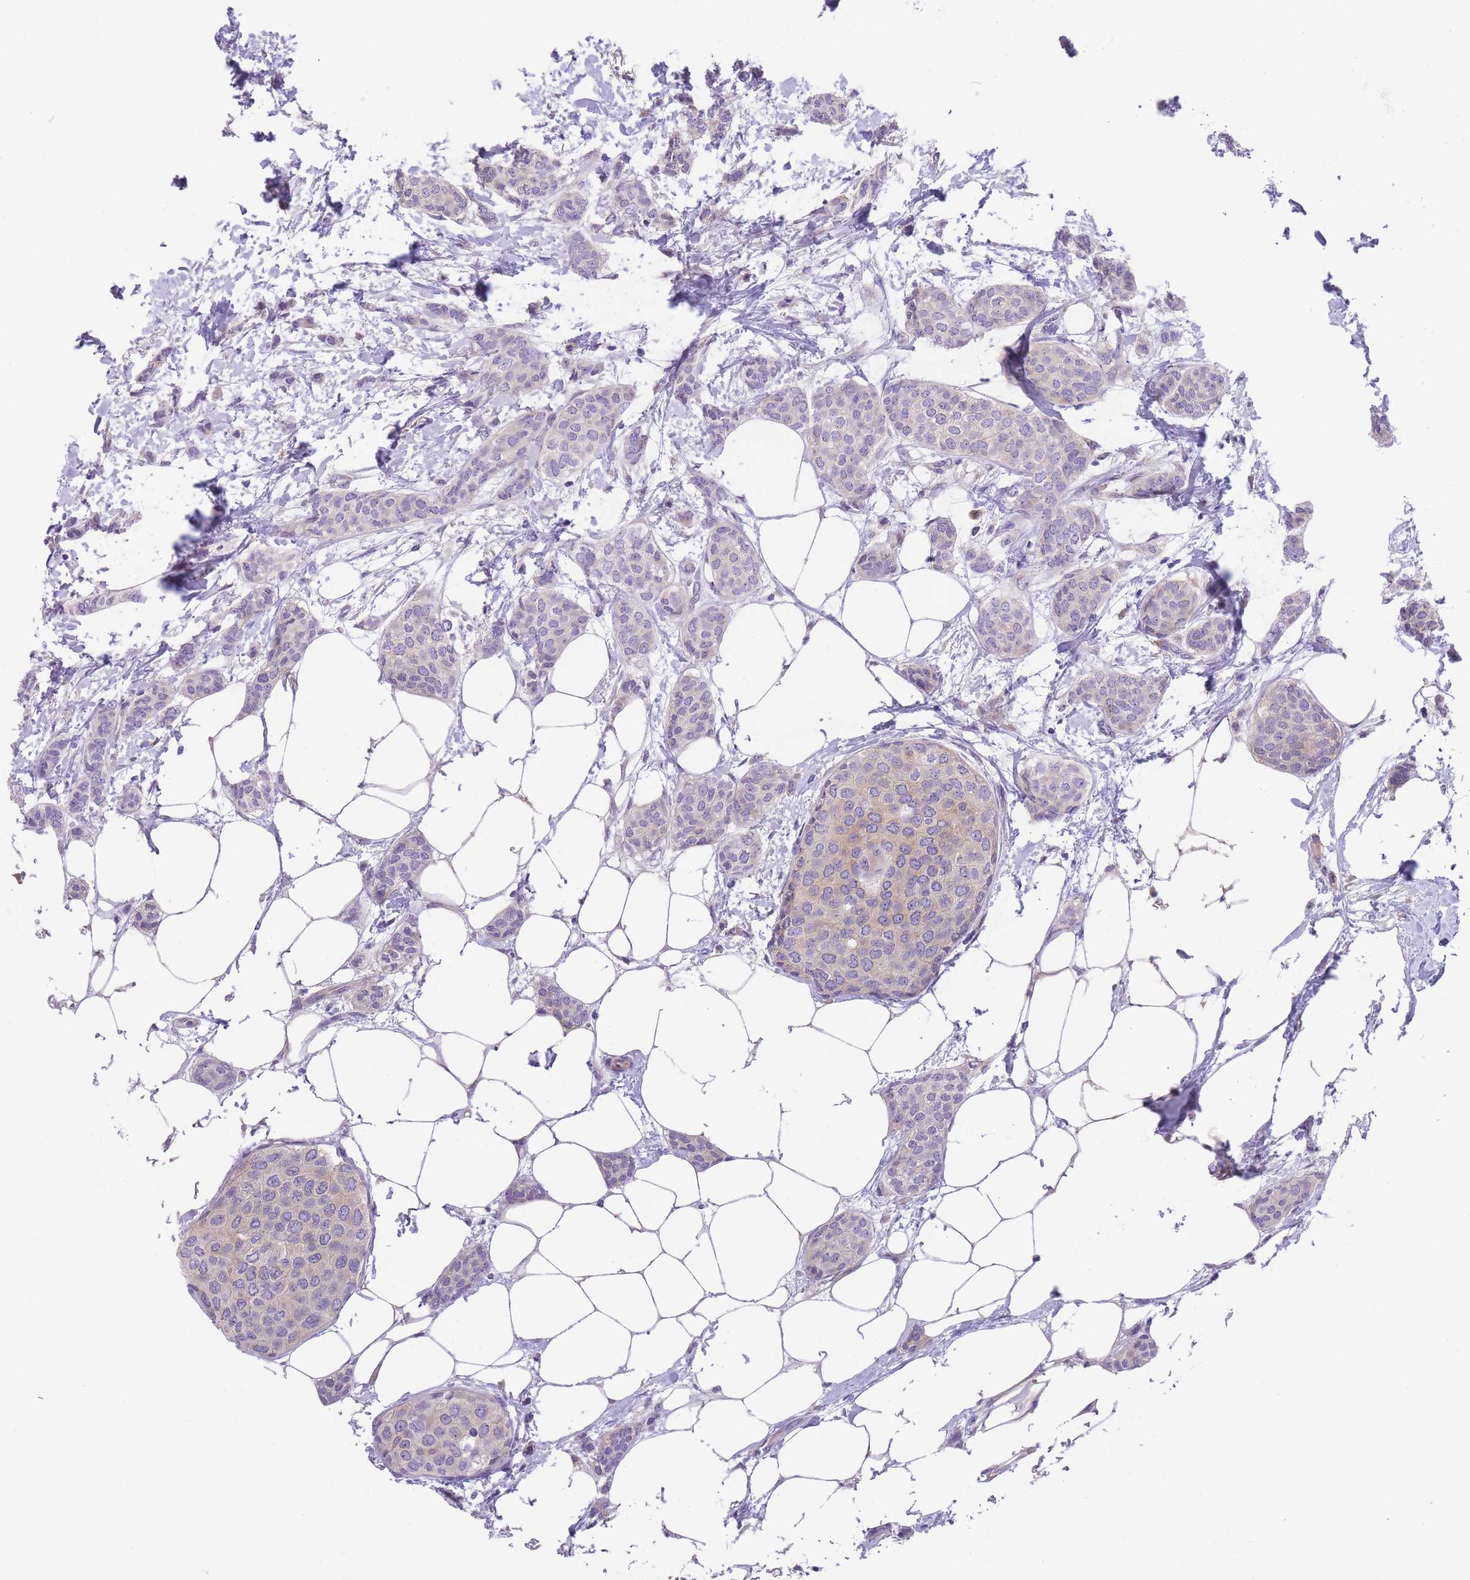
{"staining": {"intensity": "weak", "quantity": "<25%", "location": "cytoplasmic/membranous"}, "tissue": "breast cancer", "cell_type": "Tumor cells", "image_type": "cancer", "snomed": [{"axis": "morphology", "description": "Duct carcinoma"}, {"axis": "topography", "description": "Breast"}], "caption": "IHC of human breast cancer displays no staining in tumor cells. Brightfield microscopy of immunohistochemistry stained with DAB (brown) and hematoxylin (blue), captured at high magnification.", "gene": "WWOX", "patient": {"sex": "female", "age": 72}}